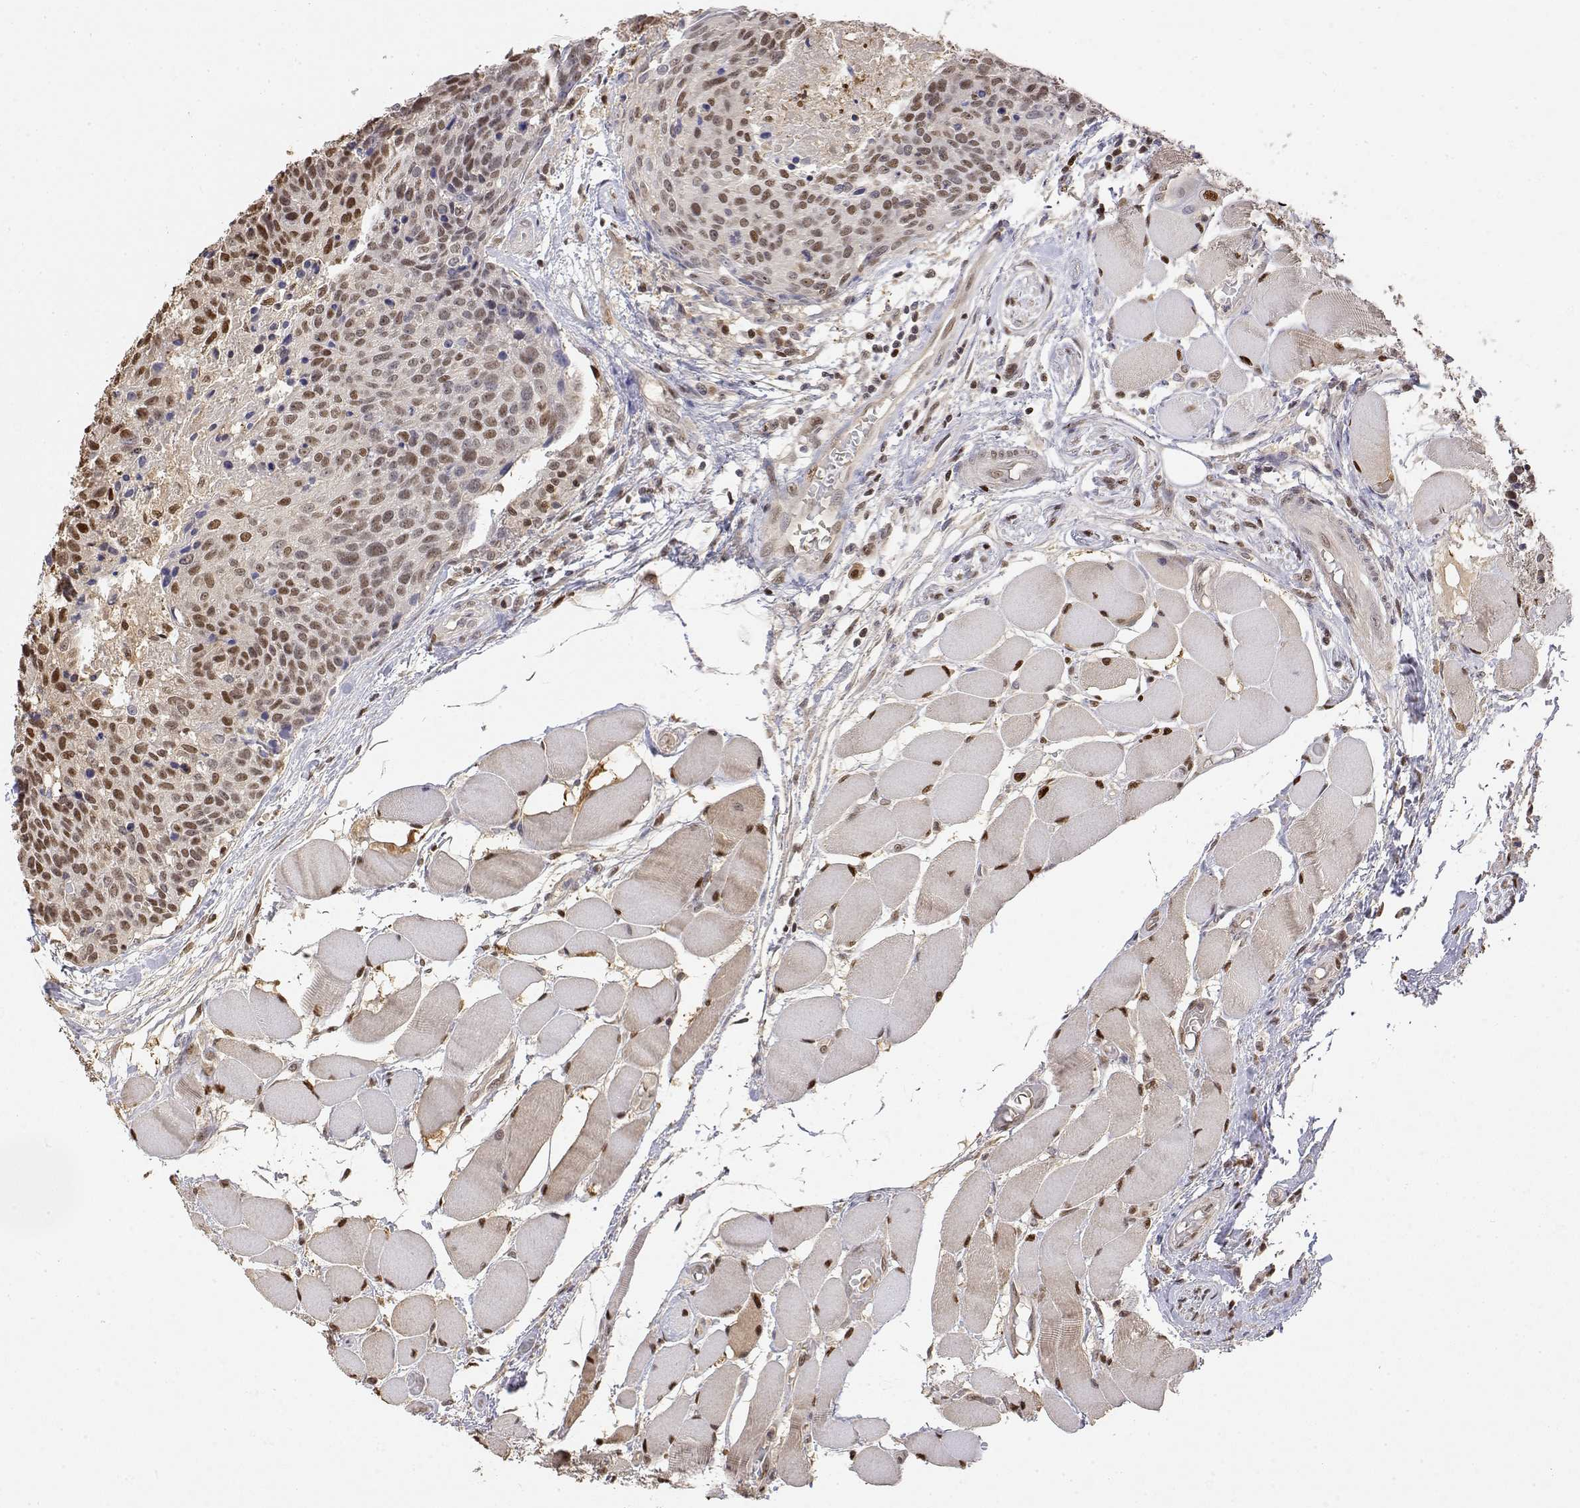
{"staining": {"intensity": "moderate", "quantity": ">75%", "location": "nuclear"}, "tissue": "head and neck cancer", "cell_type": "Tumor cells", "image_type": "cancer", "snomed": [{"axis": "morphology", "description": "Squamous cell carcinoma, NOS"}, {"axis": "topography", "description": "Oral tissue"}, {"axis": "topography", "description": "Head-Neck"}], "caption": "Immunohistochemistry (IHC) image of neoplastic tissue: human squamous cell carcinoma (head and neck) stained using immunohistochemistry (IHC) exhibits medium levels of moderate protein expression localized specifically in the nuclear of tumor cells, appearing as a nuclear brown color.", "gene": "TPI1", "patient": {"sex": "male", "age": 64}}